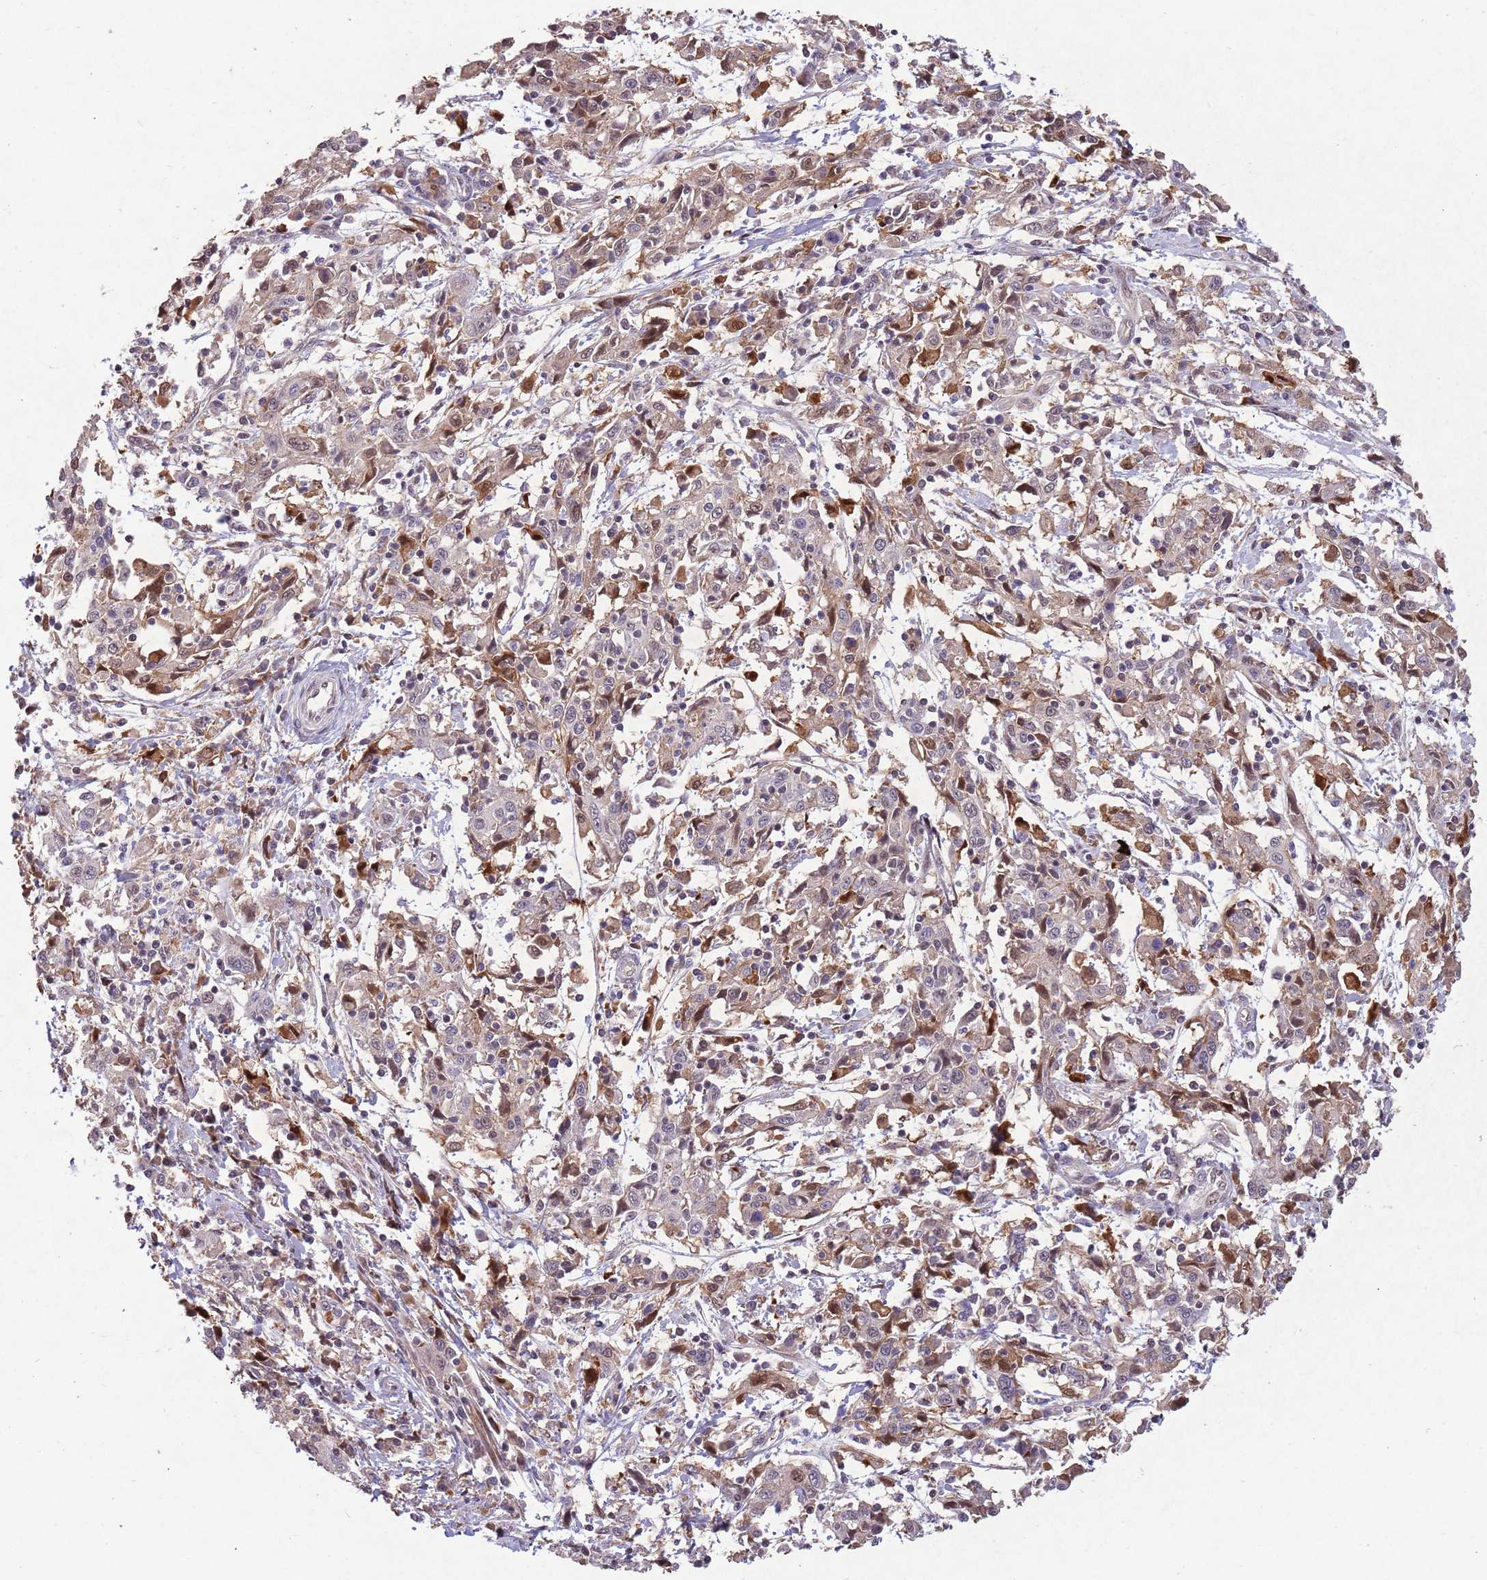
{"staining": {"intensity": "moderate", "quantity": "<25%", "location": "cytoplasmic/membranous,nuclear"}, "tissue": "cervical cancer", "cell_type": "Tumor cells", "image_type": "cancer", "snomed": [{"axis": "morphology", "description": "Squamous cell carcinoma, NOS"}, {"axis": "topography", "description": "Cervix"}], "caption": "Cervical squamous cell carcinoma stained with a brown dye exhibits moderate cytoplasmic/membranous and nuclear positive staining in about <25% of tumor cells.", "gene": "ZNF639", "patient": {"sex": "female", "age": 46}}